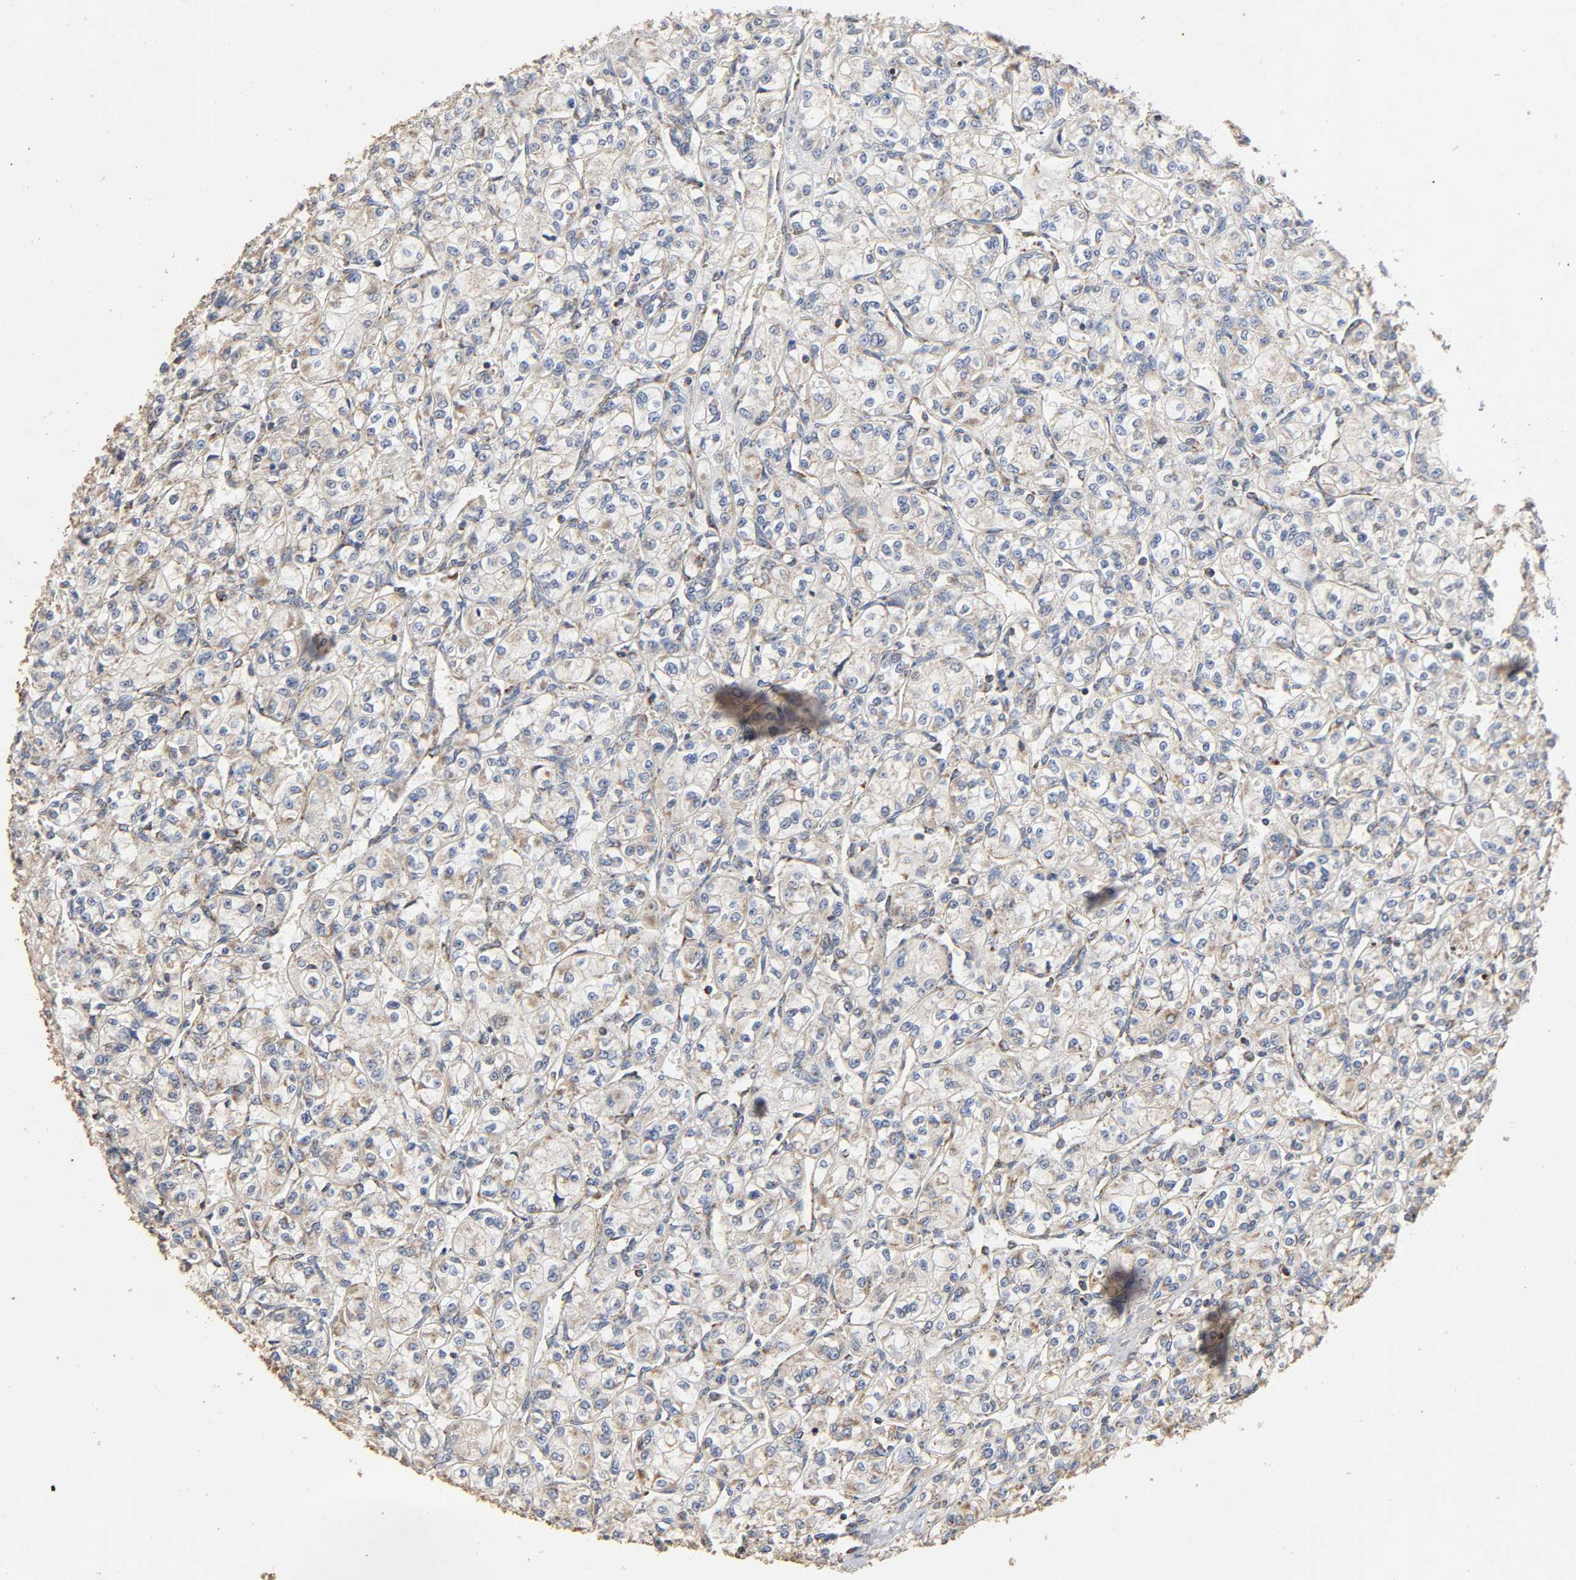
{"staining": {"intensity": "negative", "quantity": "none", "location": "none"}, "tissue": "renal cancer", "cell_type": "Tumor cells", "image_type": "cancer", "snomed": [{"axis": "morphology", "description": "Adenocarcinoma, NOS"}, {"axis": "topography", "description": "Kidney"}], "caption": "Renal cancer was stained to show a protein in brown. There is no significant staining in tumor cells.", "gene": "NDUFS3", "patient": {"sex": "male", "age": 77}}